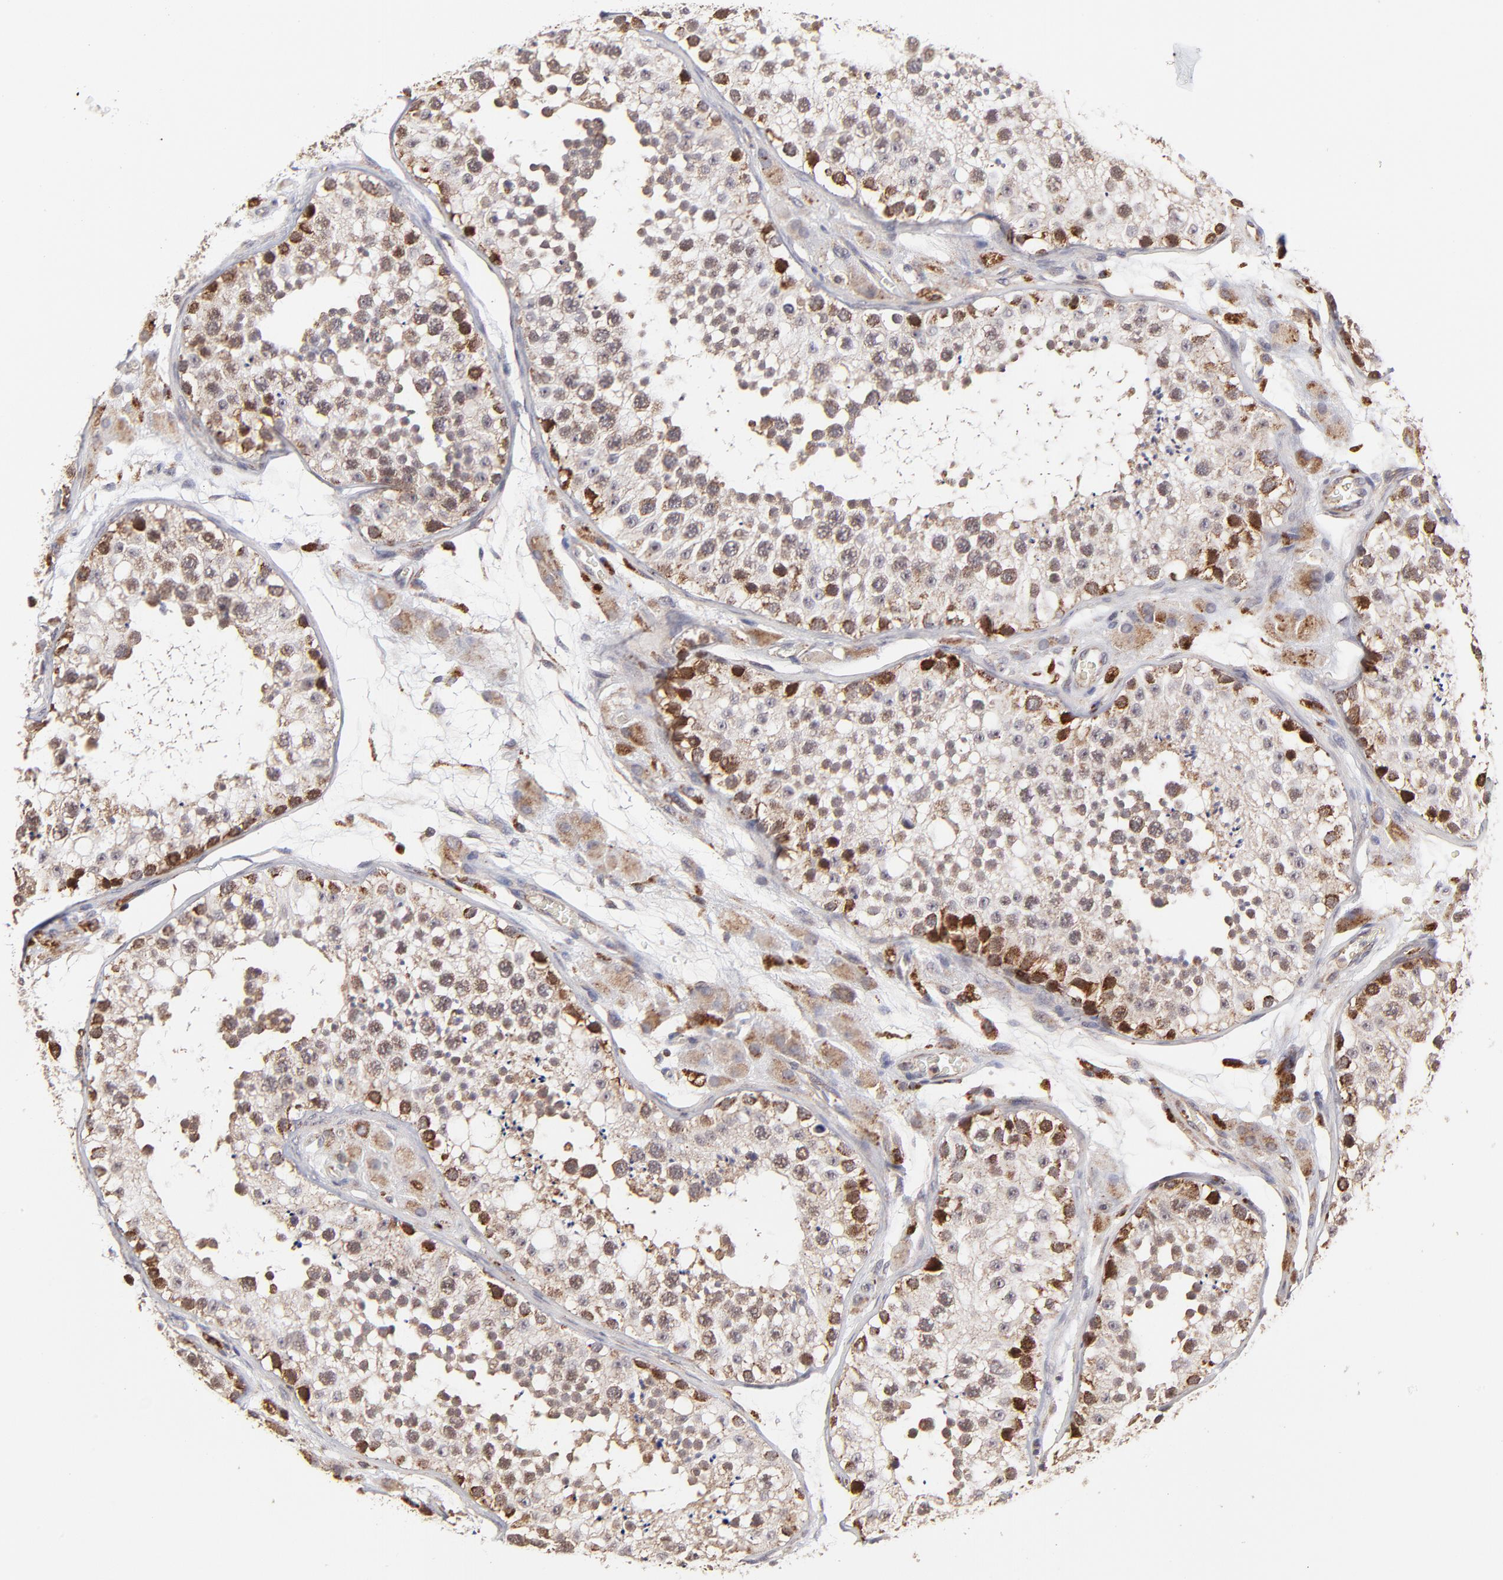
{"staining": {"intensity": "moderate", "quantity": ">75%", "location": "cytoplasmic/membranous"}, "tissue": "testis", "cell_type": "Cells in seminiferous ducts", "image_type": "normal", "snomed": [{"axis": "morphology", "description": "Normal tissue, NOS"}, {"axis": "topography", "description": "Testis"}], "caption": "Protein staining of normal testis exhibits moderate cytoplasmic/membranous staining in approximately >75% of cells in seminiferous ducts.", "gene": "MAP2K7", "patient": {"sex": "male", "age": 26}}